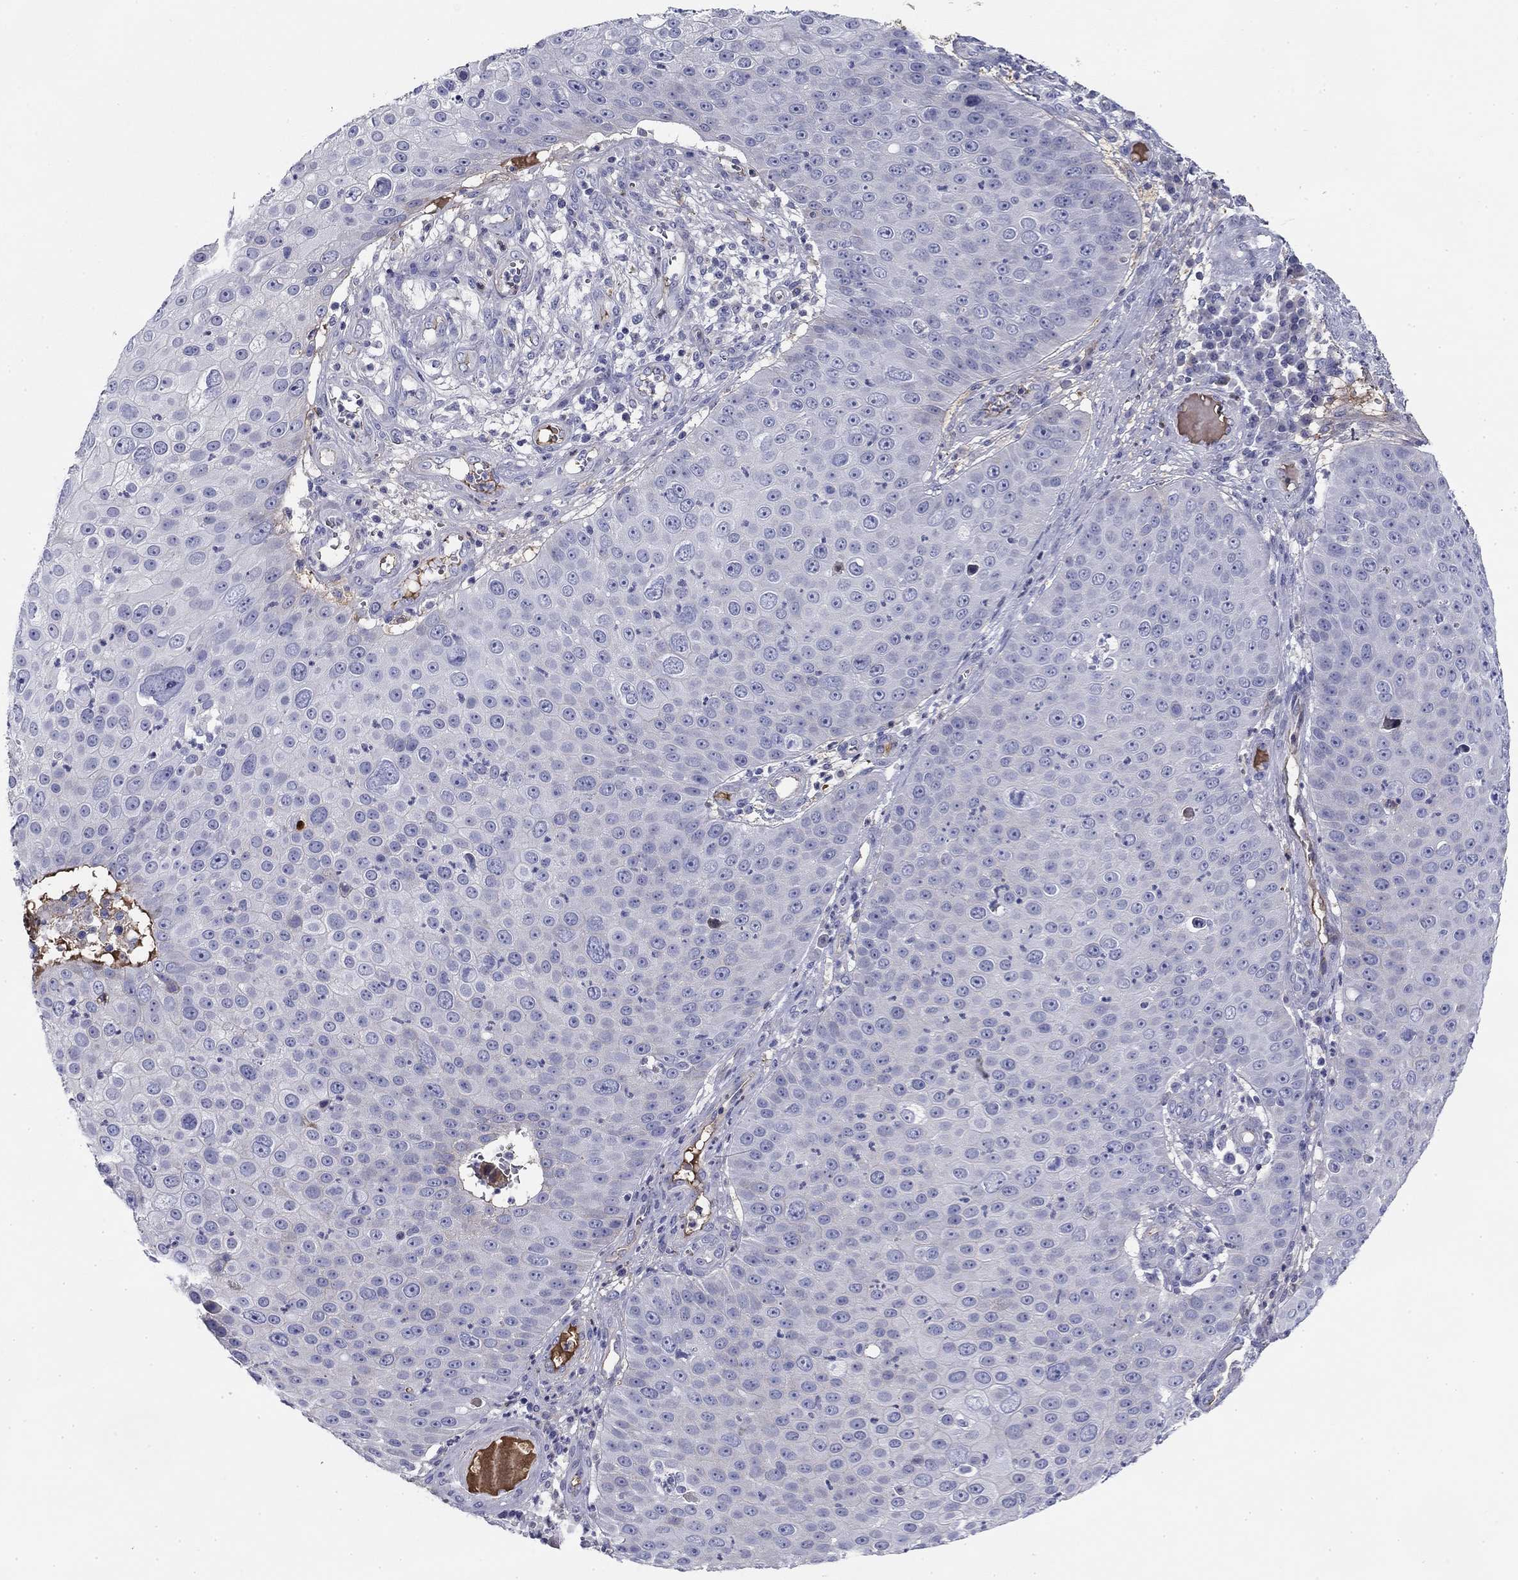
{"staining": {"intensity": "negative", "quantity": "none", "location": "none"}, "tissue": "skin cancer", "cell_type": "Tumor cells", "image_type": "cancer", "snomed": [{"axis": "morphology", "description": "Squamous cell carcinoma, NOS"}, {"axis": "topography", "description": "Skin"}], "caption": "Immunohistochemistry micrograph of neoplastic tissue: skin squamous cell carcinoma stained with DAB (3,3'-diaminobenzidine) demonstrates no significant protein staining in tumor cells.", "gene": "CPLX4", "patient": {"sex": "male", "age": 71}}